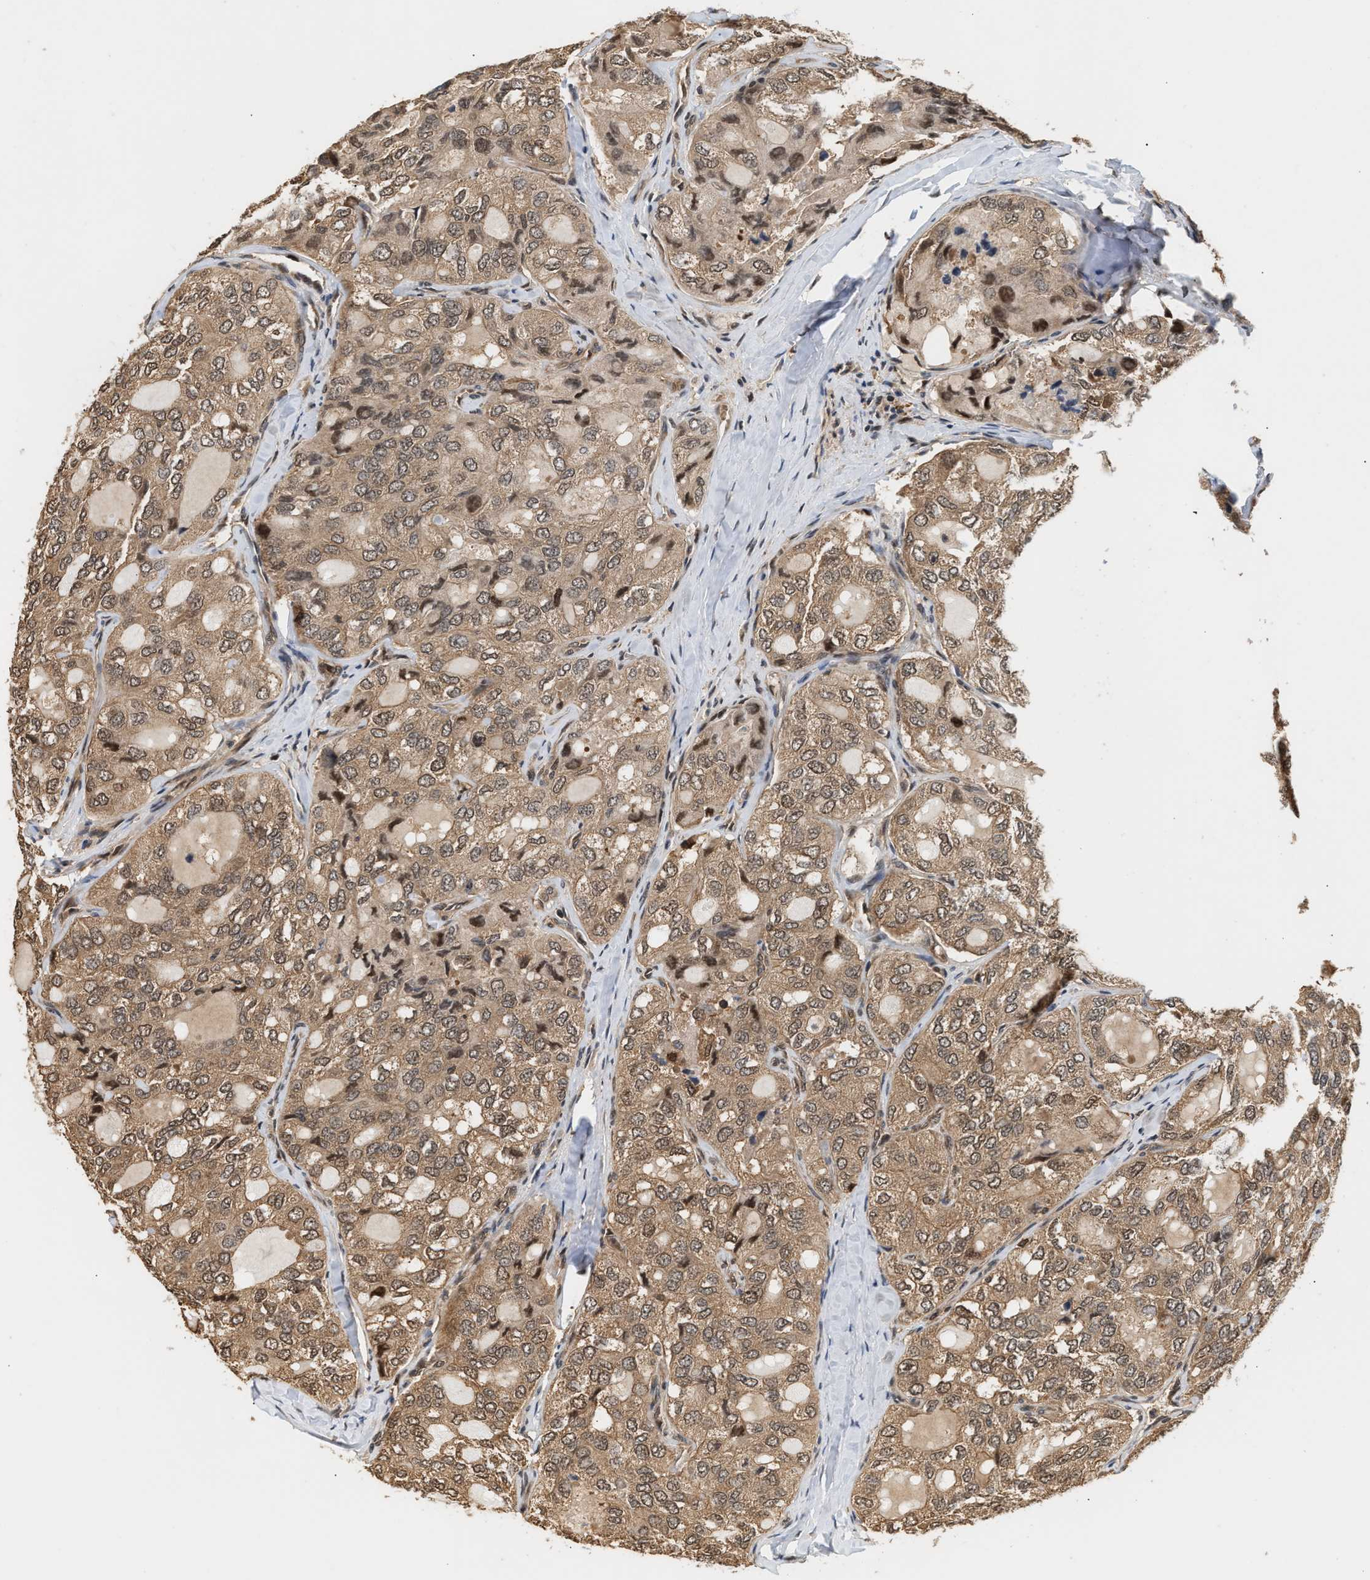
{"staining": {"intensity": "moderate", "quantity": ">75%", "location": "cytoplasmic/membranous,nuclear"}, "tissue": "thyroid cancer", "cell_type": "Tumor cells", "image_type": "cancer", "snomed": [{"axis": "morphology", "description": "Follicular adenoma carcinoma, NOS"}, {"axis": "topography", "description": "Thyroid gland"}], "caption": "Tumor cells reveal medium levels of moderate cytoplasmic/membranous and nuclear positivity in about >75% of cells in thyroid cancer.", "gene": "ABHD5", "patient": {"sex": "male", "age": 75}}